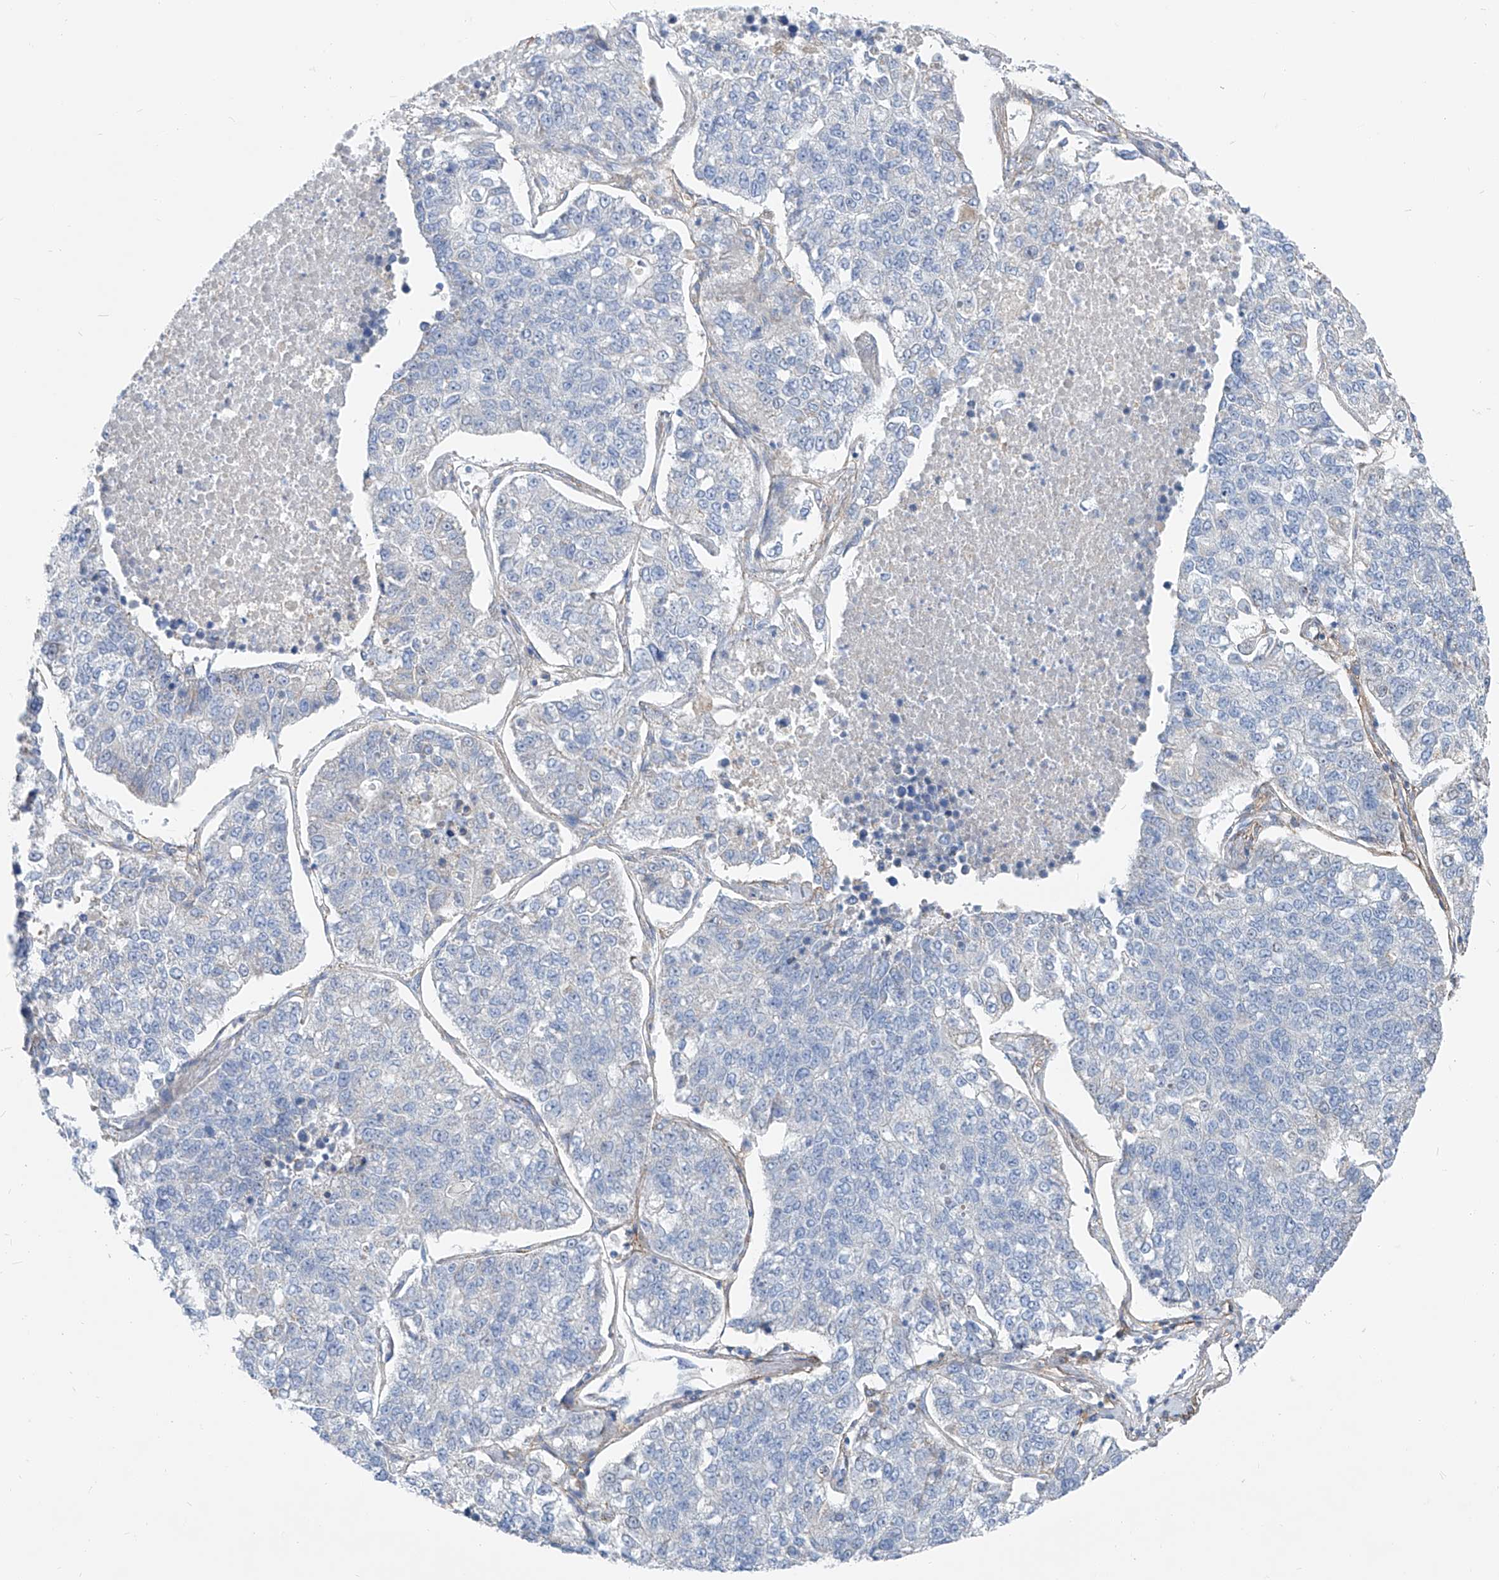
{"staining": {"intensity": "negative", "quantity": "none", "location": "none"}, "tissue": "lung cancer", "cell_type": "Tumor cells", "image_type": "cancer", "snomed": [{"axis": "morphology", "description": "Adenocarcinoma, NOS"}, {"axis": "topography", "description": "Lung"}], "caption": "The immunohistochemistry histopathology image has no significant positivity in tumor cells of lung cancer tissue.", "gene": "UFL1", "patient": {"sex": "male", "age": 49}}